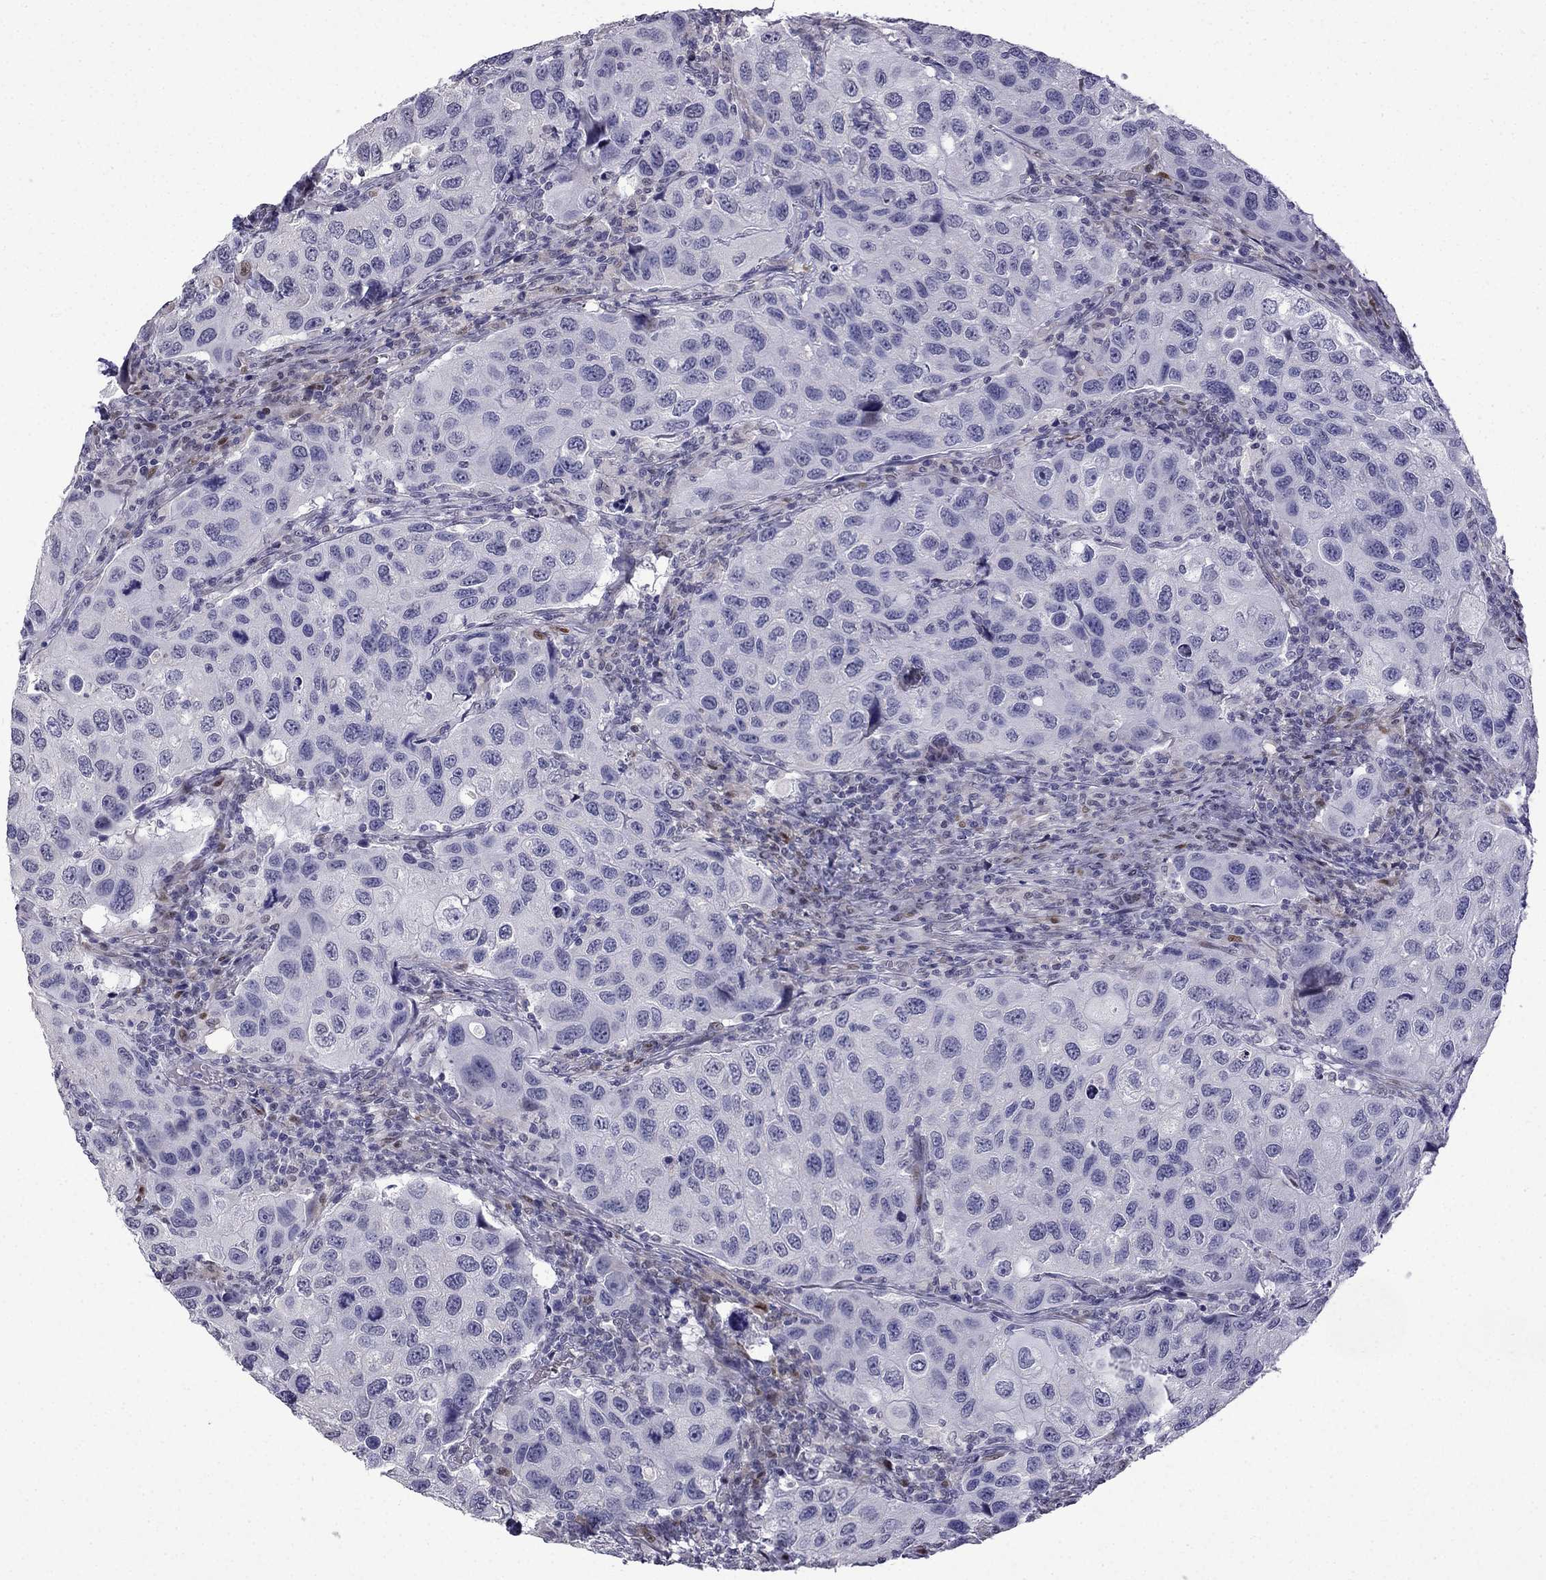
{"staining": {"intensity": "negative", "quantity": "none", "location": "none"}, "tissue": "urothelial cancer", "cell_type": "Tumor cells", "image_type": "cancer", "snomed": [{"axis": "morphology", "description": "Urothelial carcinoma, High grade"}, {"axis": "topography", "description": "Urinary bladder"}], "caption": "Immunohistochemistry (IHC) micrograph of human urothelial cancer stained for a protein (brown), which demonstrates no positivity in tumor cells.", "gene": "CFAP70", "patient": {"sex": "male", "age": 79}}